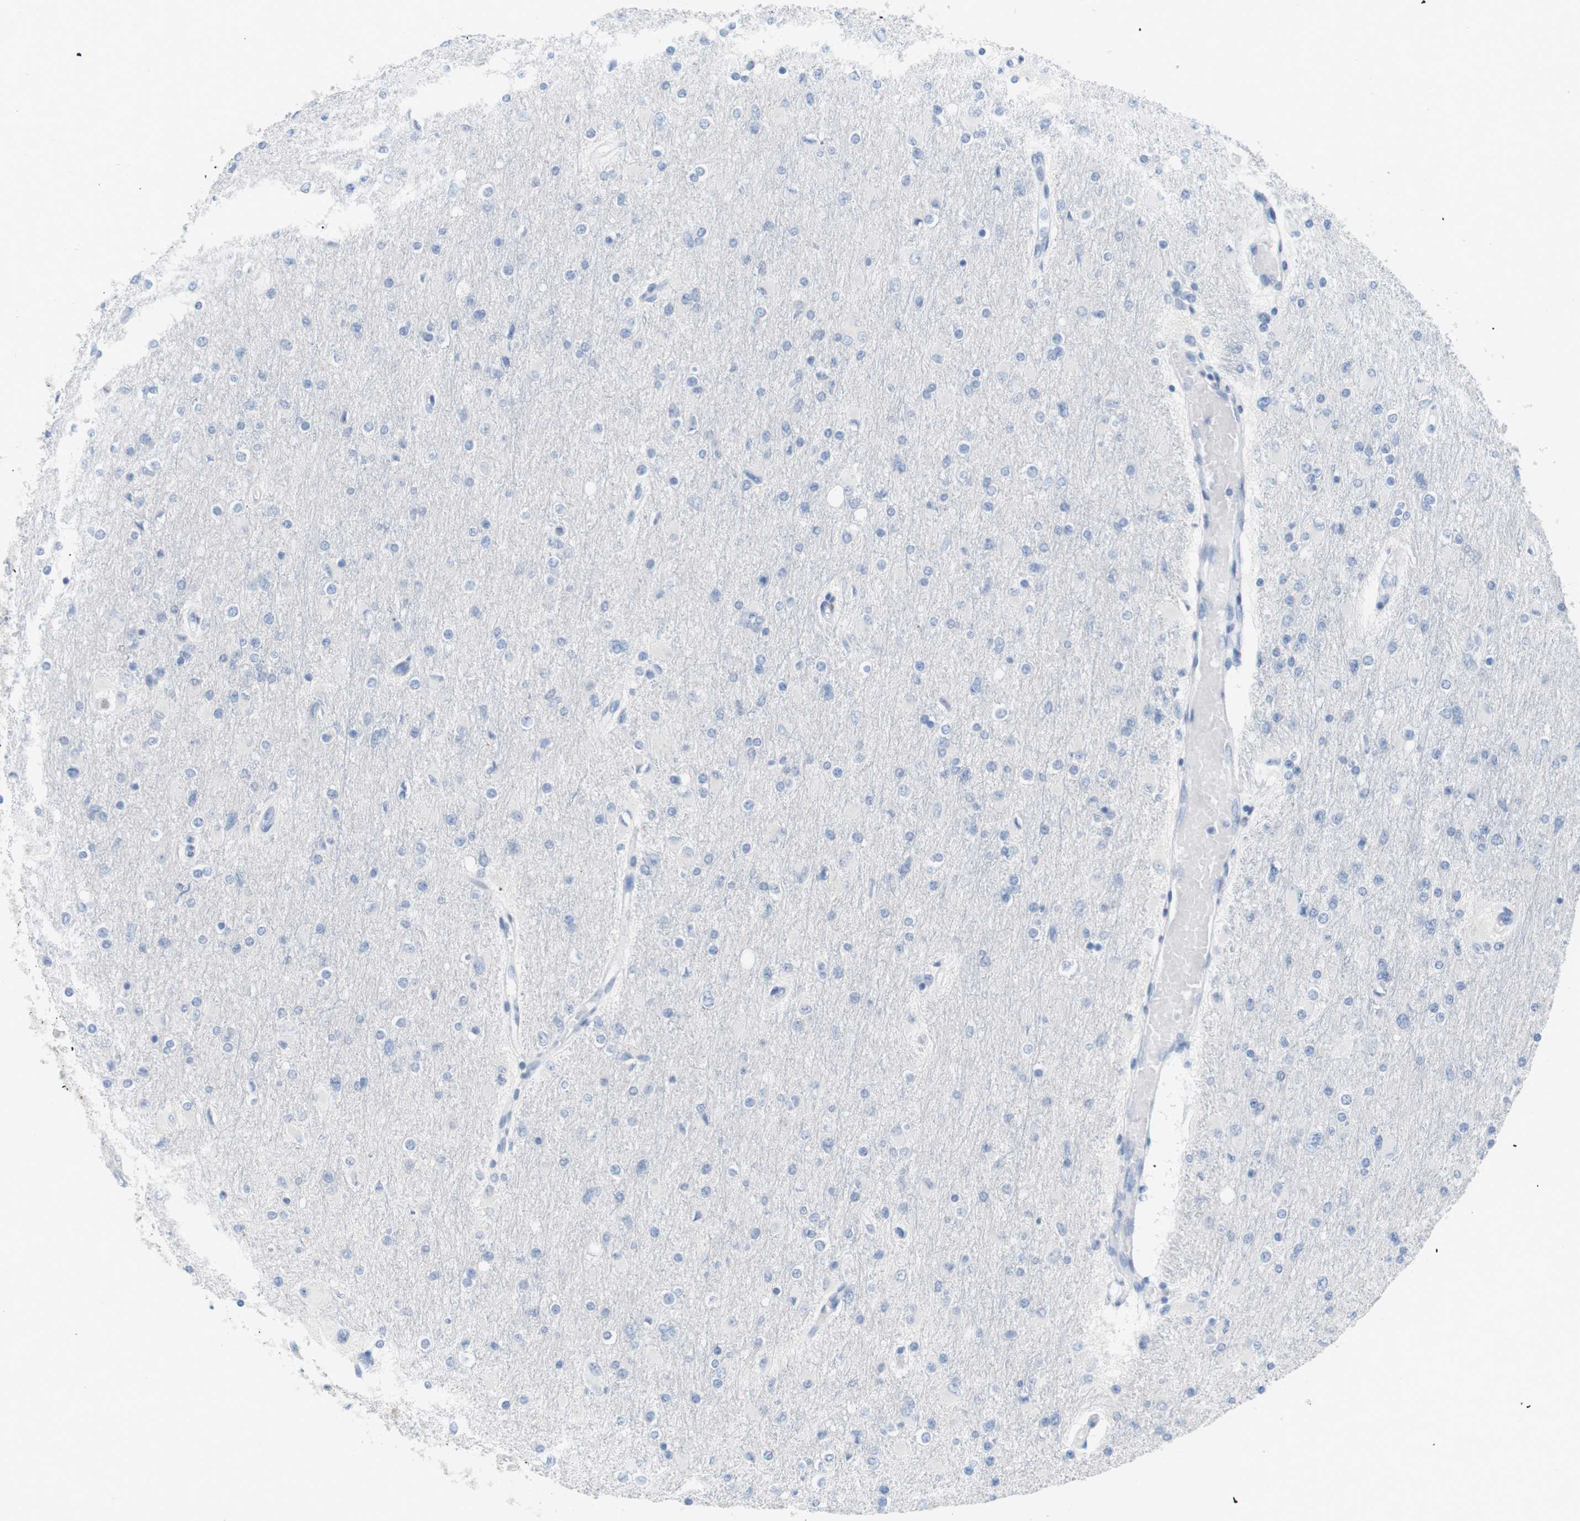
{"staining": {"intensity": "negative", "quantity": "none", "location": "none"}, "tissue": "glioma", "cell_type": "Tumor cells", "image_type": "cancer", "snomed": [{"axis": "morphology", "description": "Glioma, malignant, High grade"}, {"axis": "topography", "description": "Cerebral cortex"}], "caption": "DAB (3,3'-diaminobenzidine) immunohistochemical staining of glioma demonstrates no significant staining in tumor cells.", "gene": "HBG2", "patient": {"sex": "female", "age": 36}}